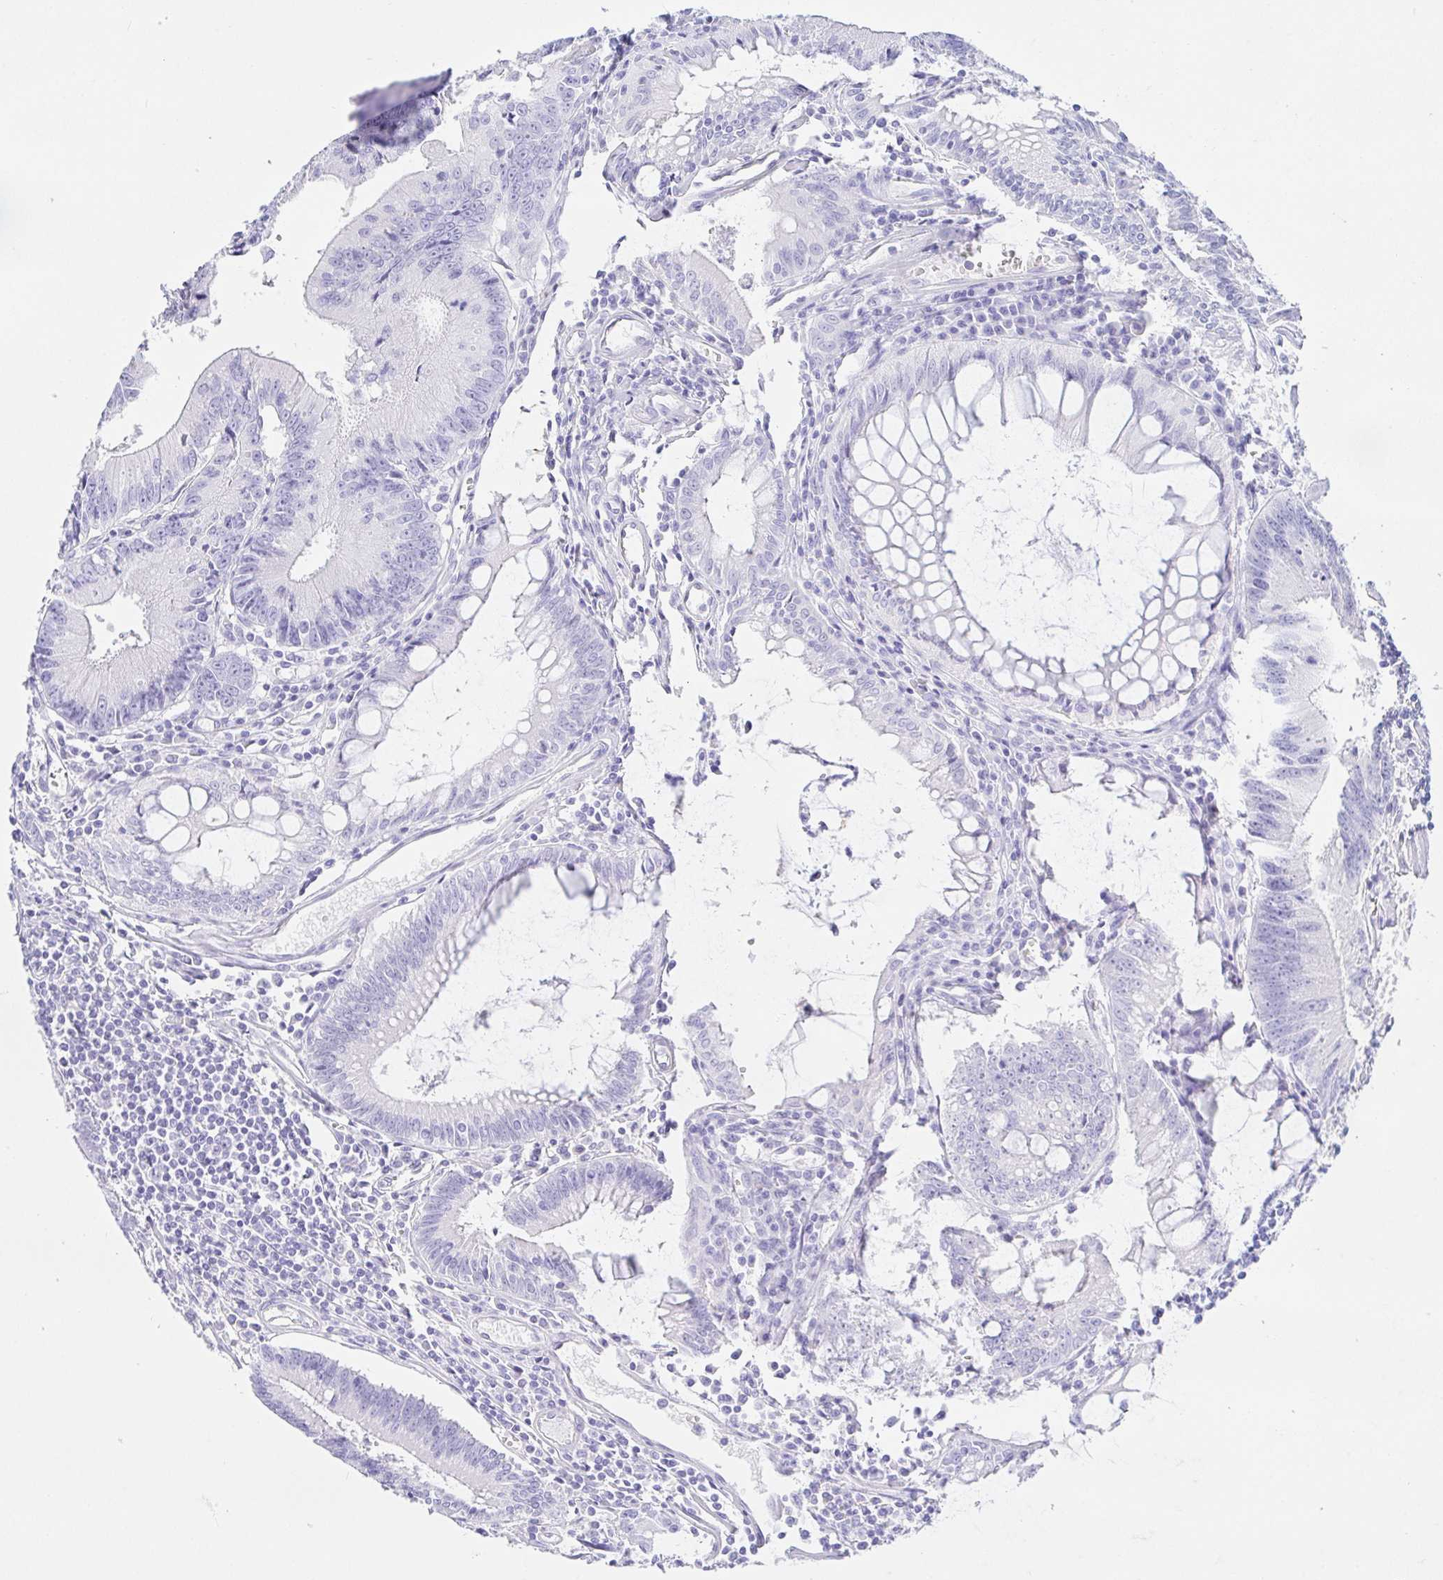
{"staining": {"intensity": "negative", "quantity": "none", "location": "none"}, "tissue": "colorectal cancer", "cell_type": "Tumor cells", "image_type": "cancer", "snomed": [{"axis": "morphology", "description": "Adenocarcinoma, NOS"}, {"axis": "topography", "description": "Rectum"}], "caption": "The micrograph reveals no staining of tumor cells in colorectal cancer (adenocarcinoma).", "gene": "PAX8", "patient": {"sex": "female", "age": 81}}